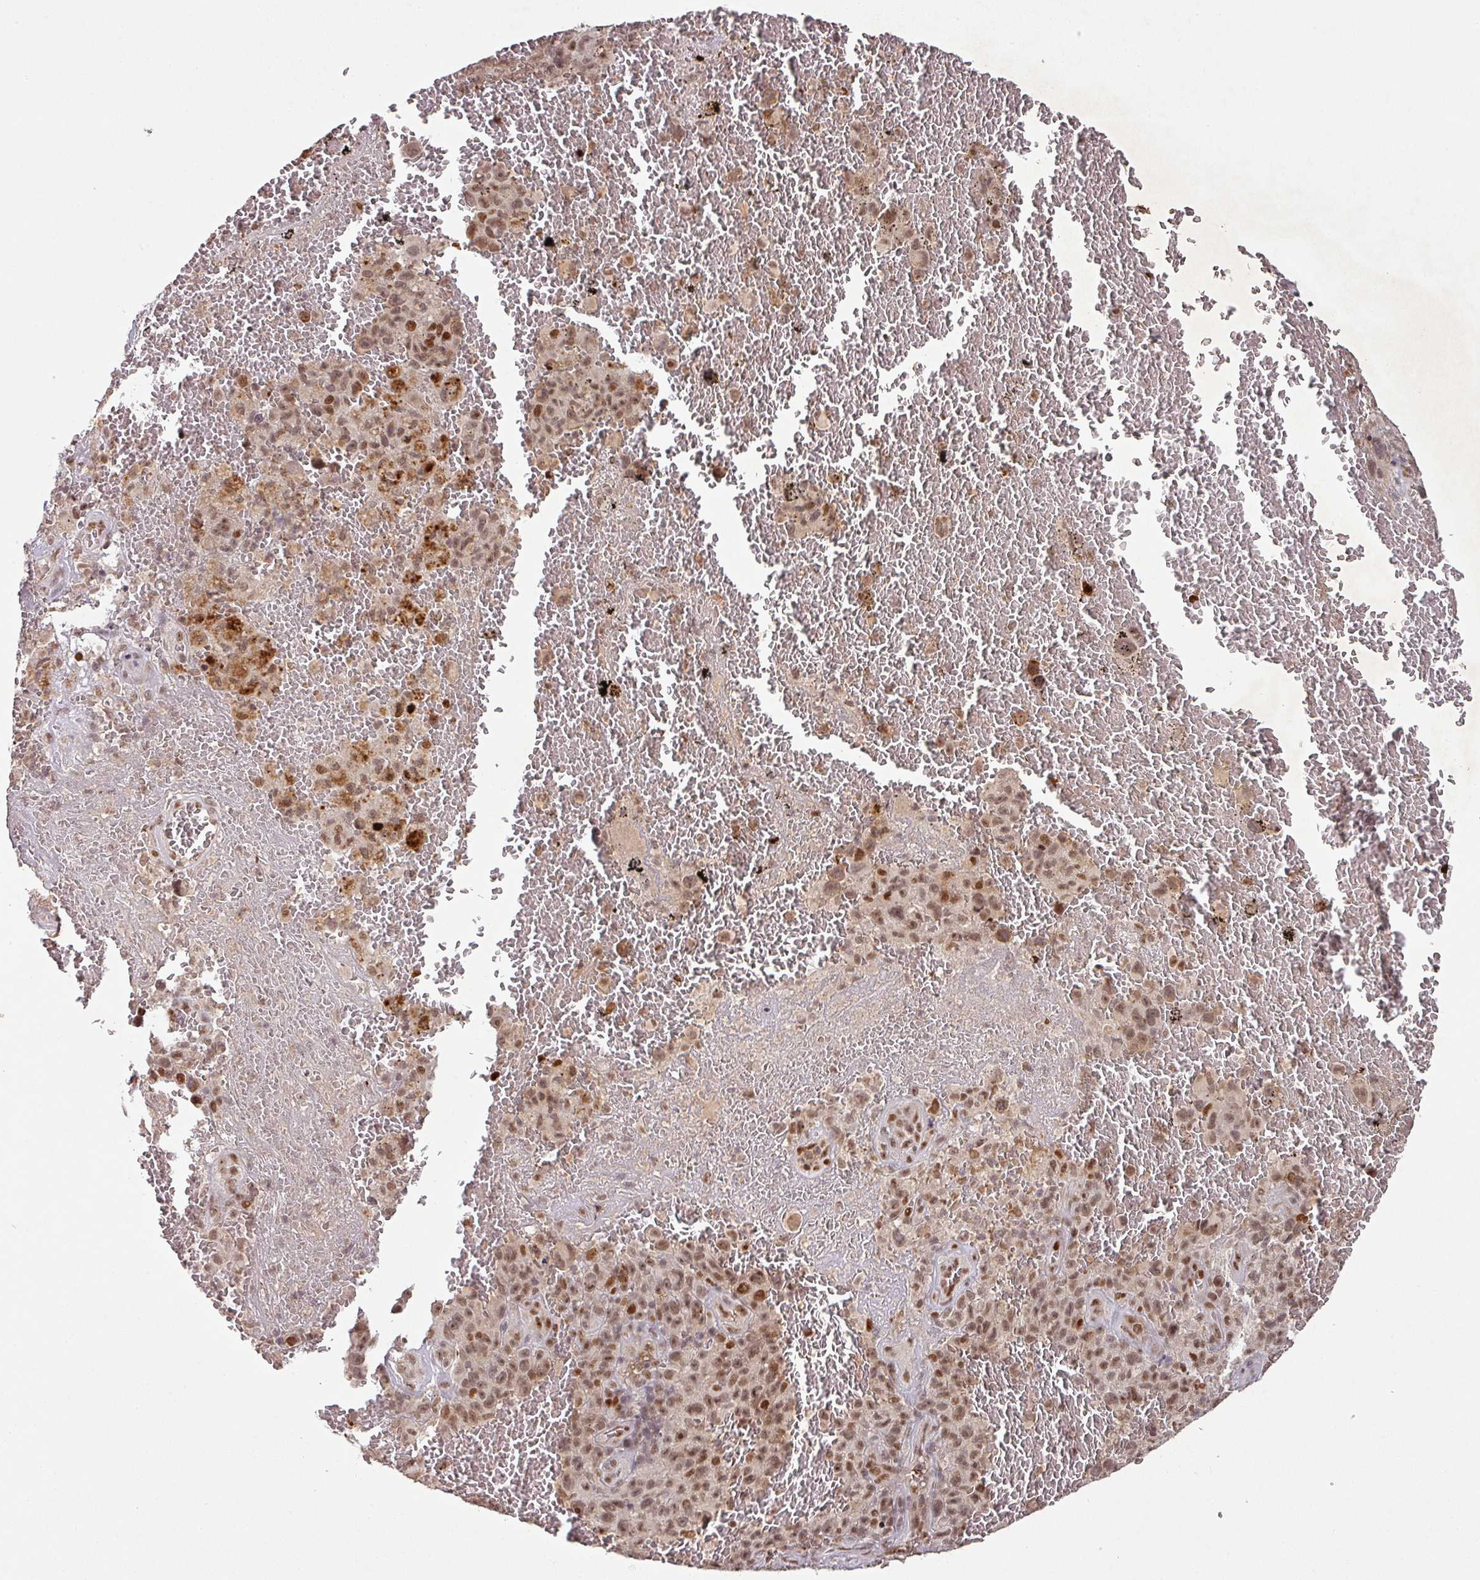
{"staining": {"intensity": "moderate", "quantity": ">75%", "location": "nuclear"}, "tissue": "melanoma", "cell_type": "Tumor cells", "image_type": "cancer", "snomed": [{"axis": "morphology", "description": "Malignant melanoma, NOS"}, {"axis": "topography", "description": "Skin"}], "caption": "Protein staining demonstrates moderate nuclear expression in about >75% of tumor cells in malignant melanoma.", "gene": "NEIL1", "patient": {"sex": "female", "age": 82}}